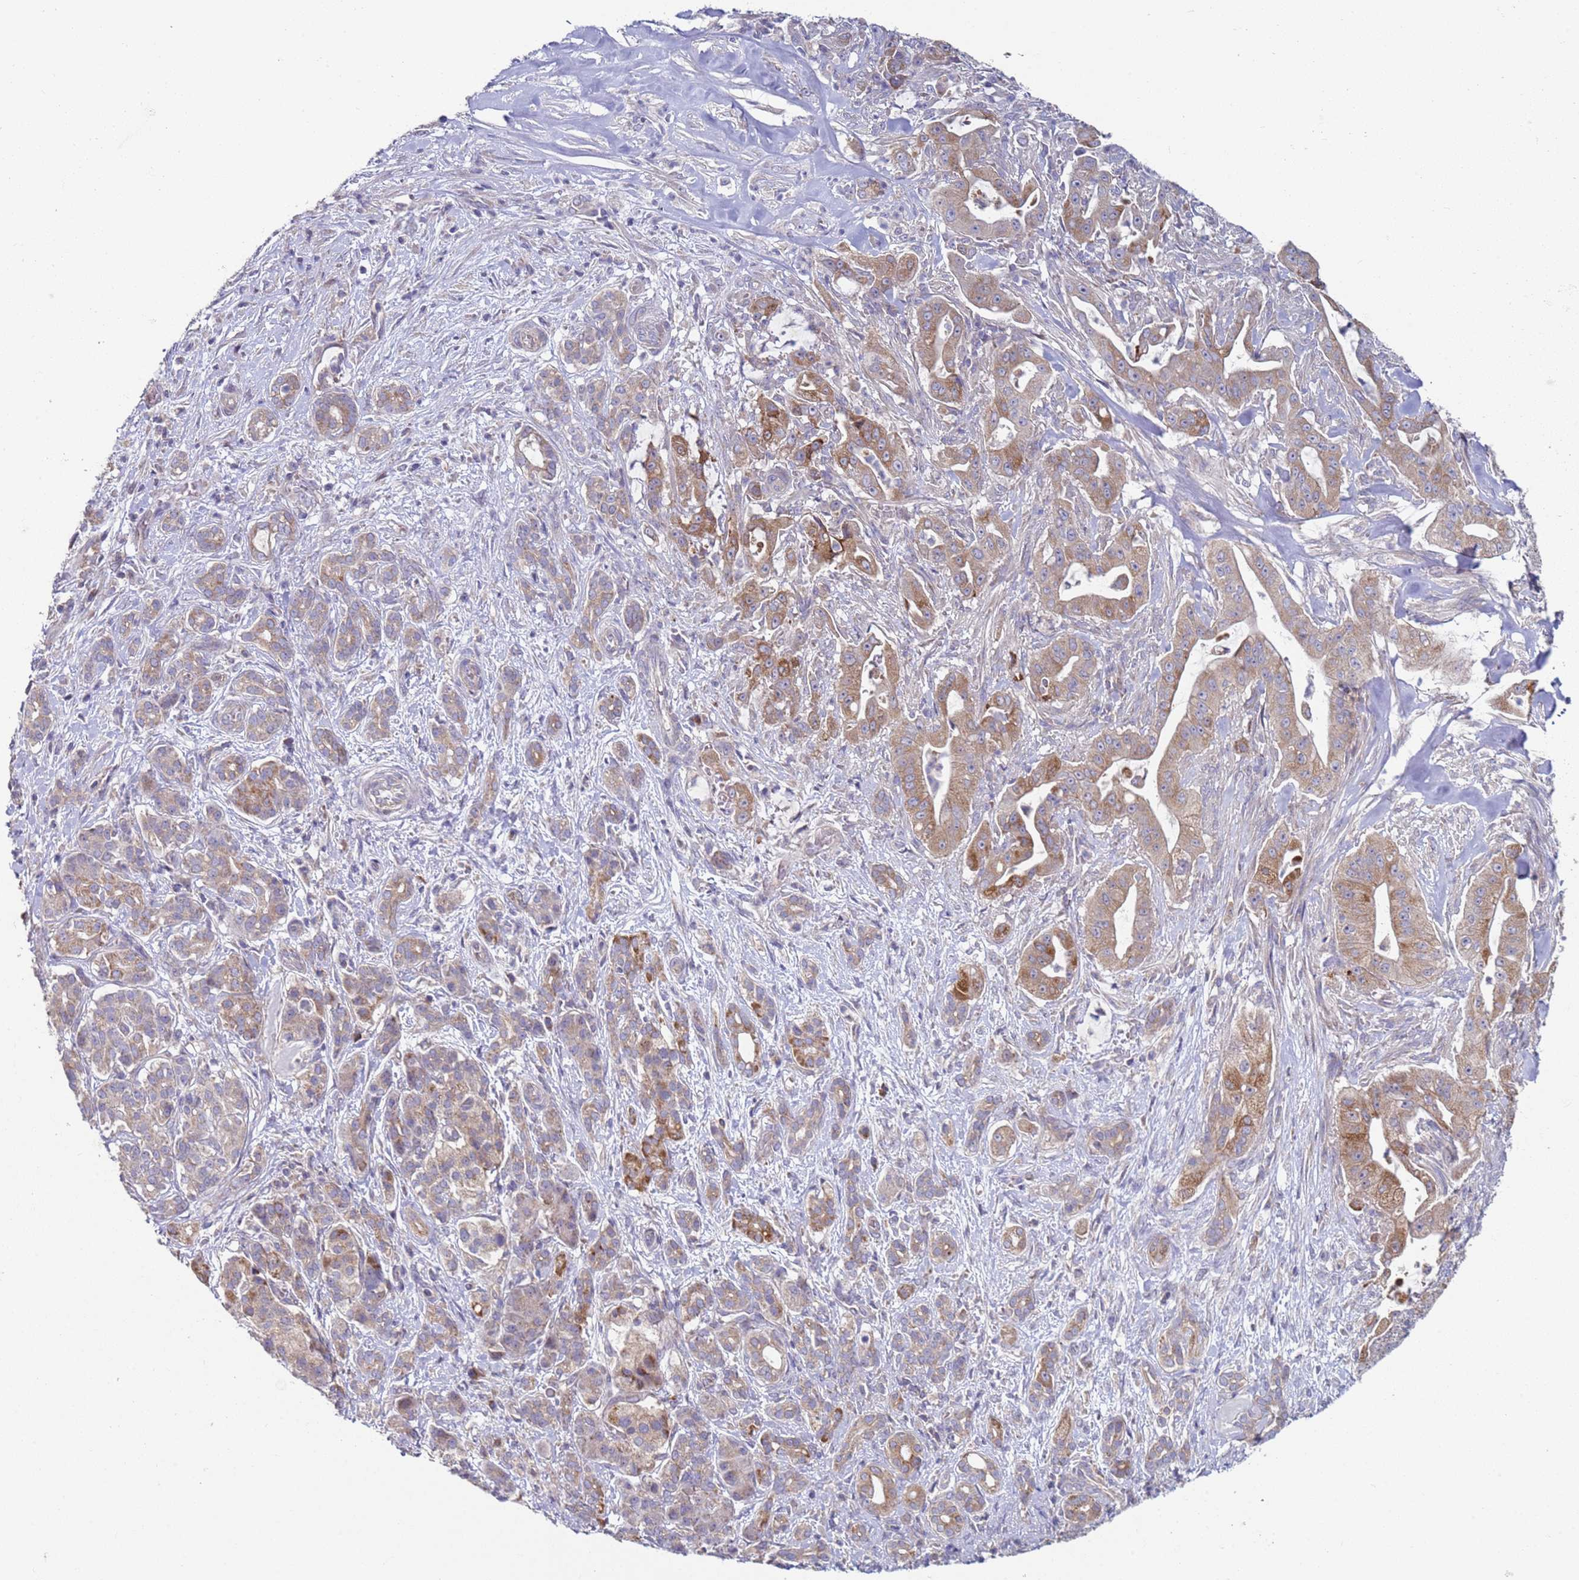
{"staining": {"intensity": "moderate", "quantity": ">75%", "location": "cytoplasmic/membranous"}, "tissue": "pancreatic cancer", "cell_type": "Tumor cells", "image_type": "cancer", "snomed": [{"axis": "morphology", "description": "Adenocarcinoma, NOS"}, {"axis": "topography", "description": "Pancreas"}], "caption": "A photomicrograph of pancreatic cancer (adenocarcinoma) stained for a protein exhibits moderate cytoplasmic/membranous brown staining in tumor cells.", "gene": "DIP2B", "patient": {"sex": "male", "age": 57}}